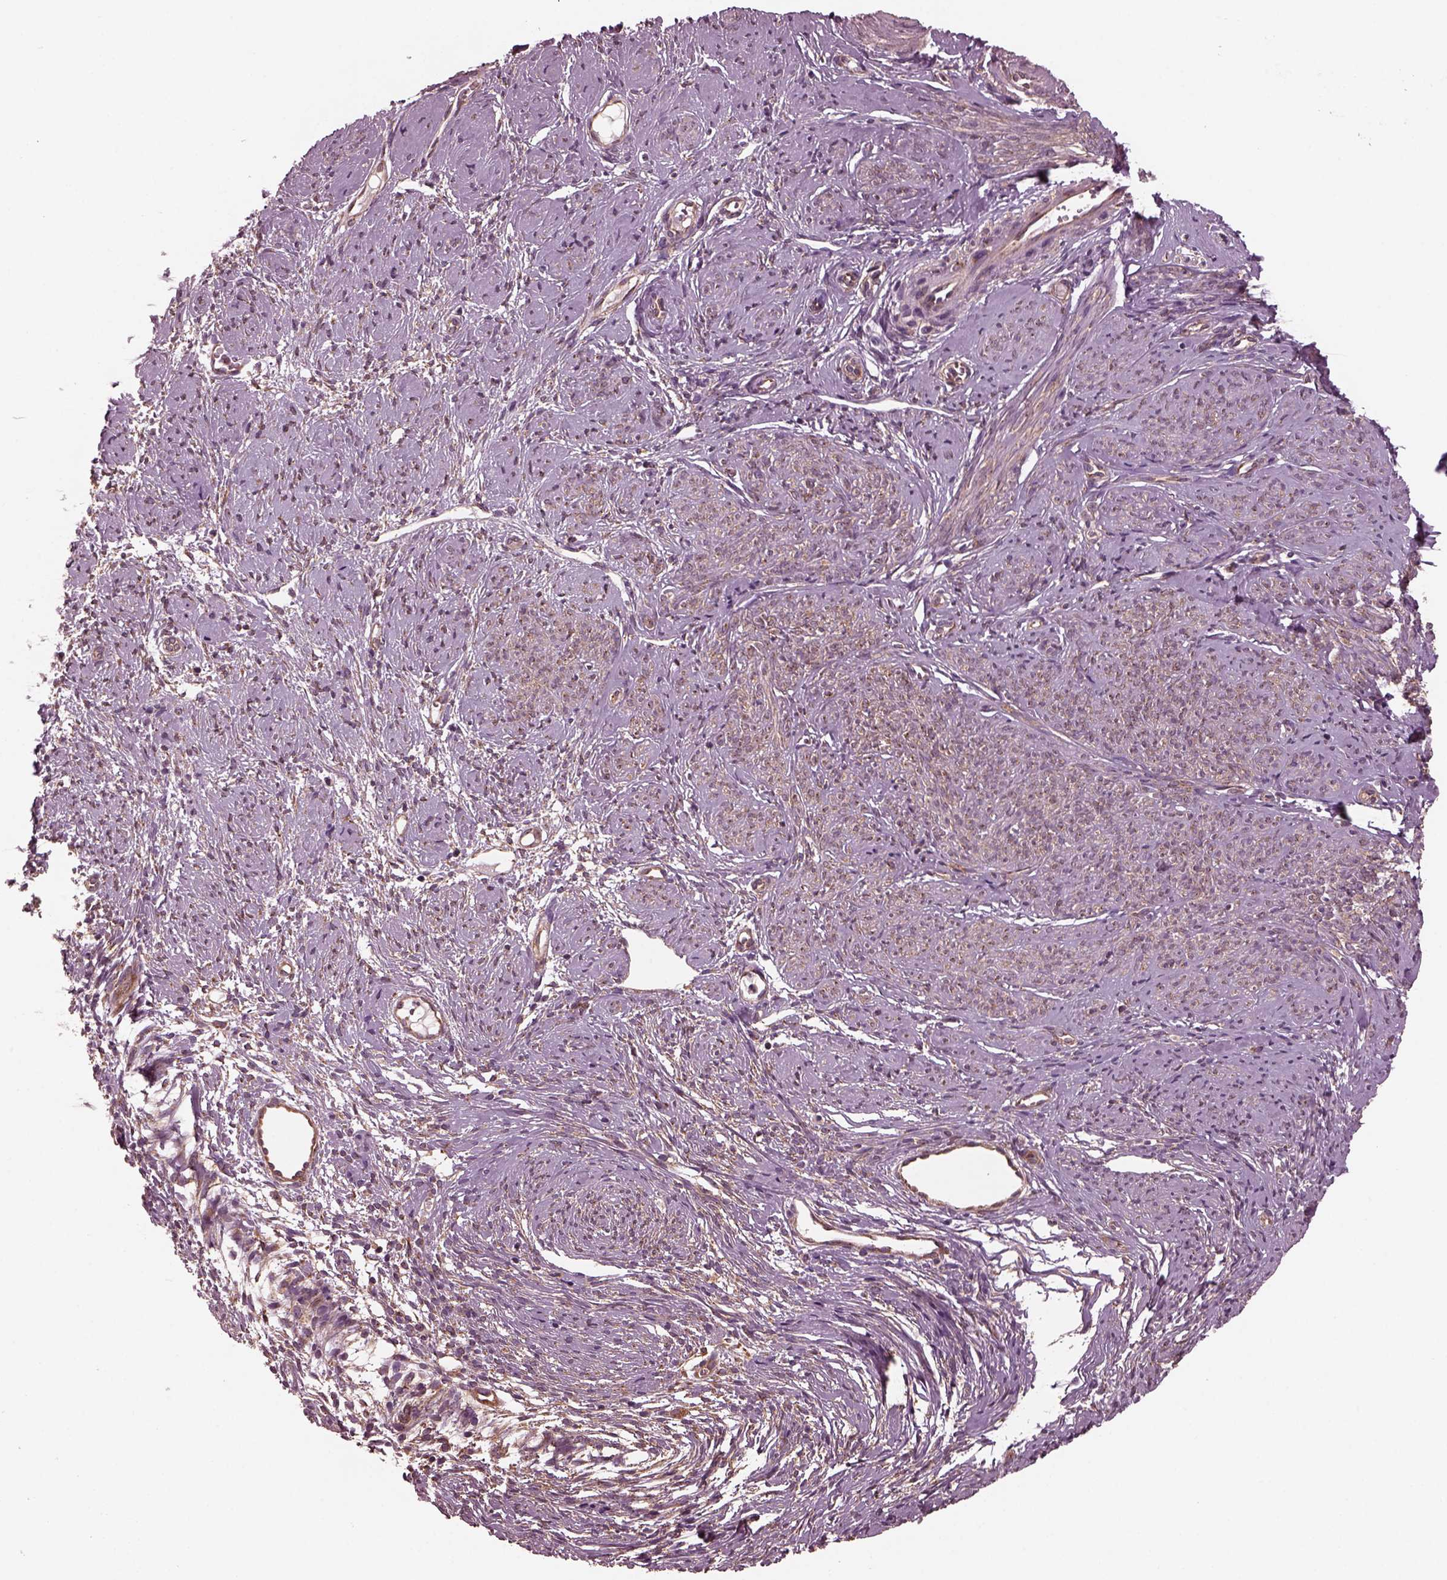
{"staining": {"intensity": "weak", "quantity": ">75%", "location": "cytoplasmic/membranous"}, "tissue": "smooth muscle", "cell_type": "Smooth muscle cells", "image_type": "normal", "snomed": [{"axis": "morphology", "description": "Normal tissue, NOS"}, {"axis": "topography", "description": "Smooth muscle"}], "caption": "Approximately >75% of smooth muscle cells in normal human smooth muscle exhibit weak cytoplasmic/membranous protein expression as visualized by brown immunohistochemical staining.", "gene": "TUBG1", "patient": {"sex": "female", "age": 48}}